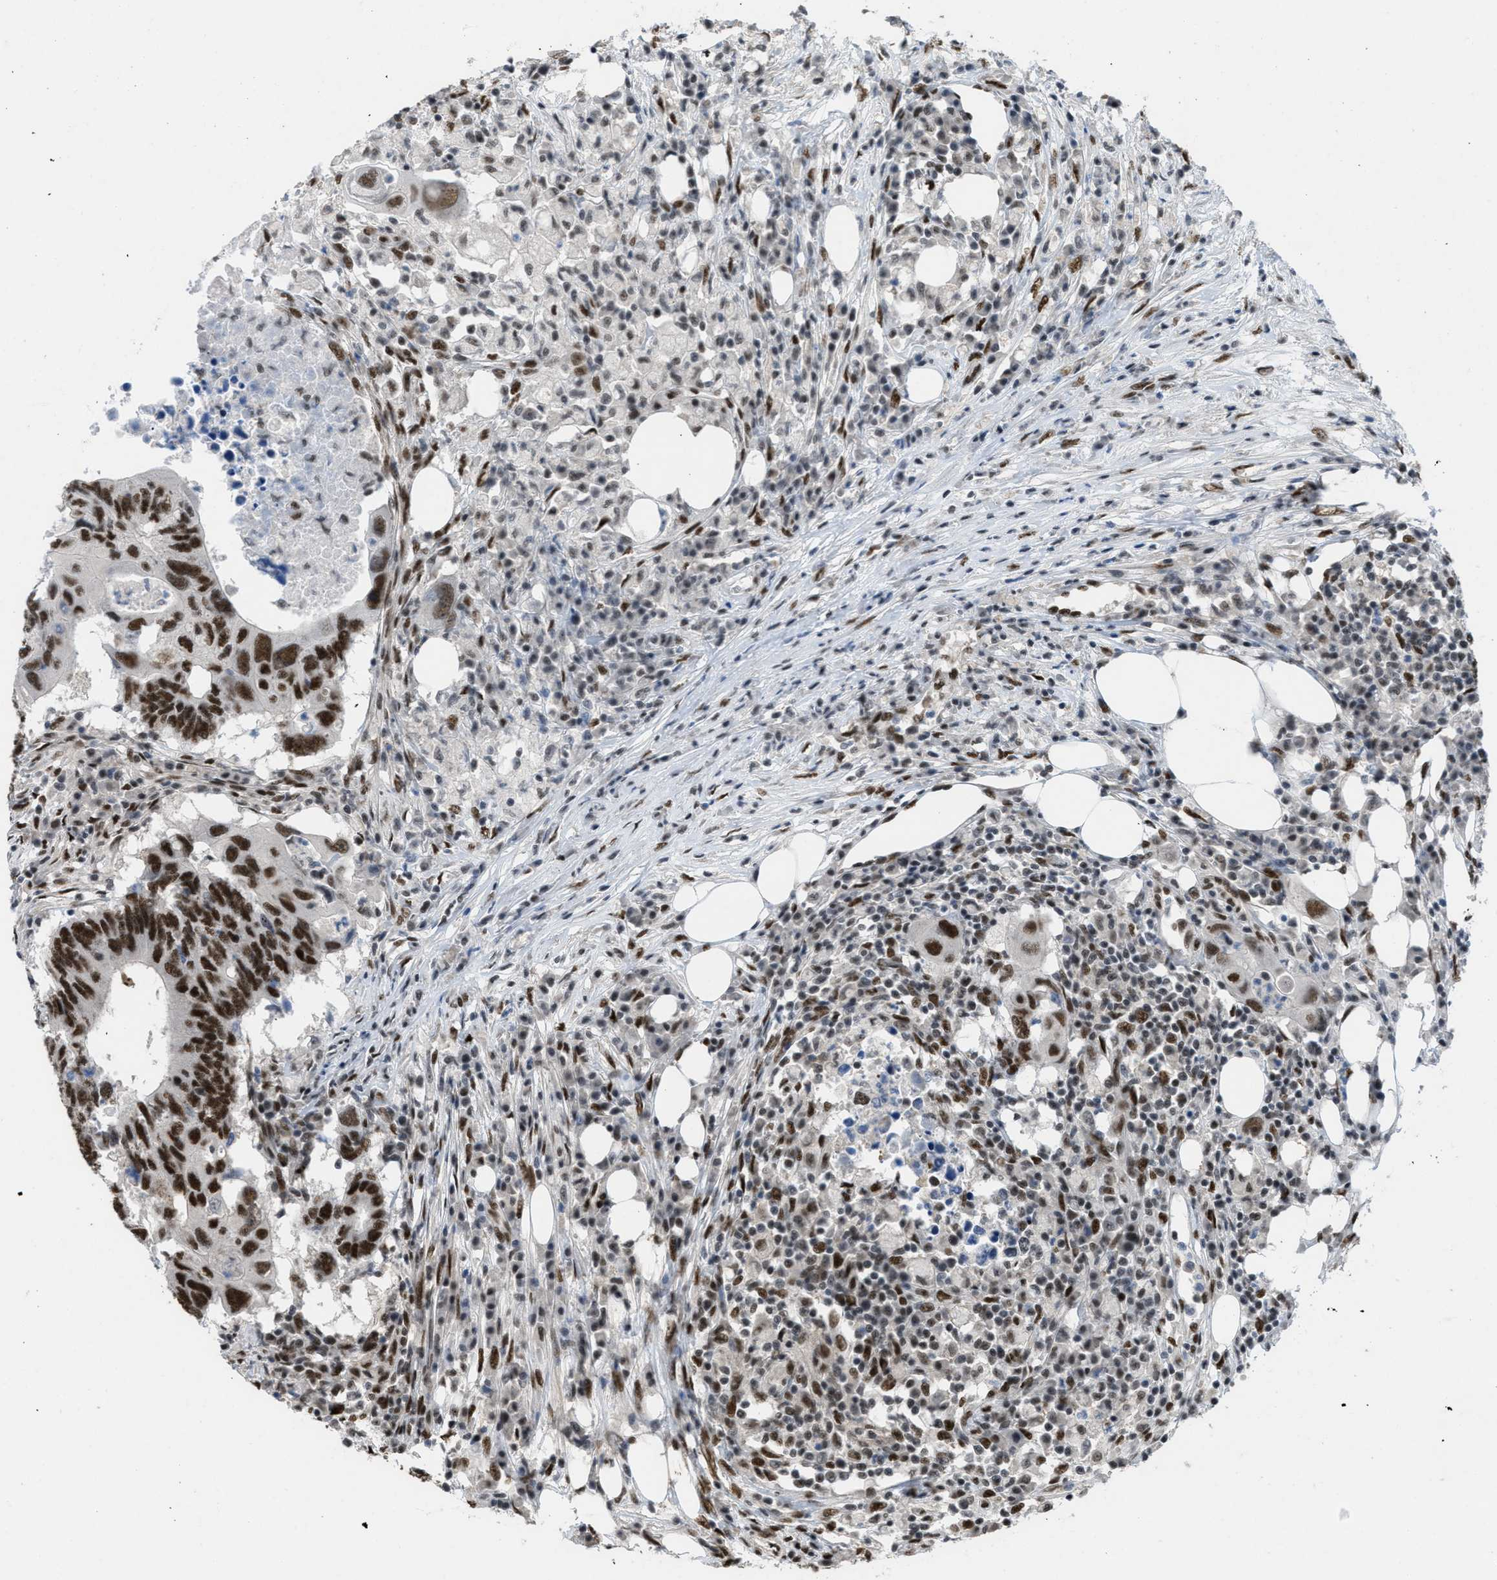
{"staining": {"intensity": "strong", "quantity": ">75%", "location": "nuclear"}, "tissue": "colorectal cancer", "cell_type": "Tumor cells", "image_type": "cancer", "snomed": [{"axis": "morphology", "description": "Adenocarcinoma, NOS"}, {"axis": "topography", "description": "Colon"}], "caption": "An IHC micrograph of tumor tissue is shown. Protein staining in brown labels strong nuclear positivity in colorectal adenocarcinoma within tumor cells.", "gene": "CDT1", "patient": {"sex": "male", "age": 71}}